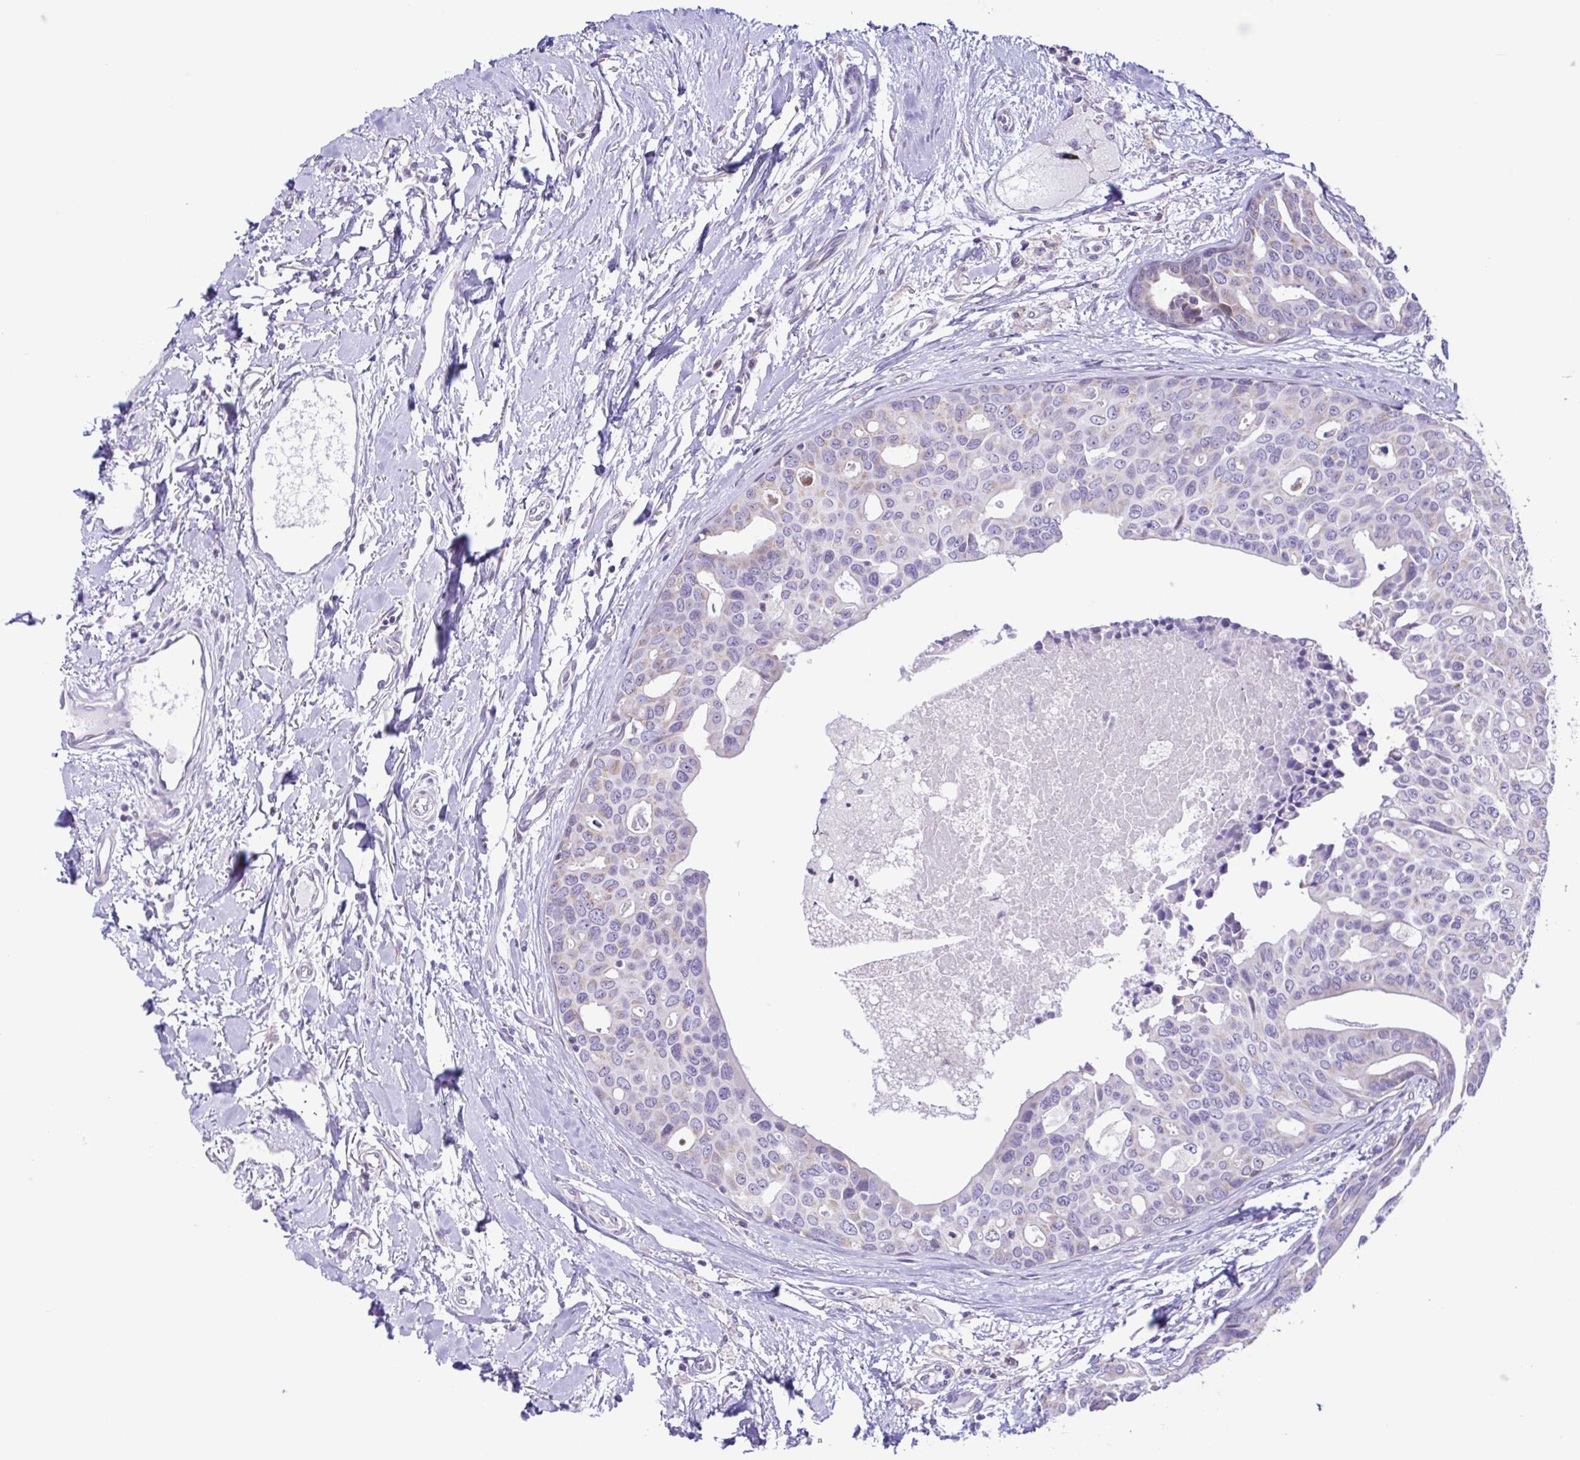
{"staining": {"intensity": "negative", "quantity": "none", "location": "none"}, "tissue": "breast cancer", "cell_type": "Tumor cells", "image_type": "cancer", "snomed": [{"axis": "morphology", "description": "Duct carcinoma"}, {"axis": "topography", "description": "Breast"}], "caption": "Protein analysis of breast cancer (intraductal carcinoma) displays no significant staining in tumor cells. (Immunohistochemistry (ihc), brightfield microscopy, high magnification).", "gene": "TGM3", "patient": {"sex": "female", "age": 54}}